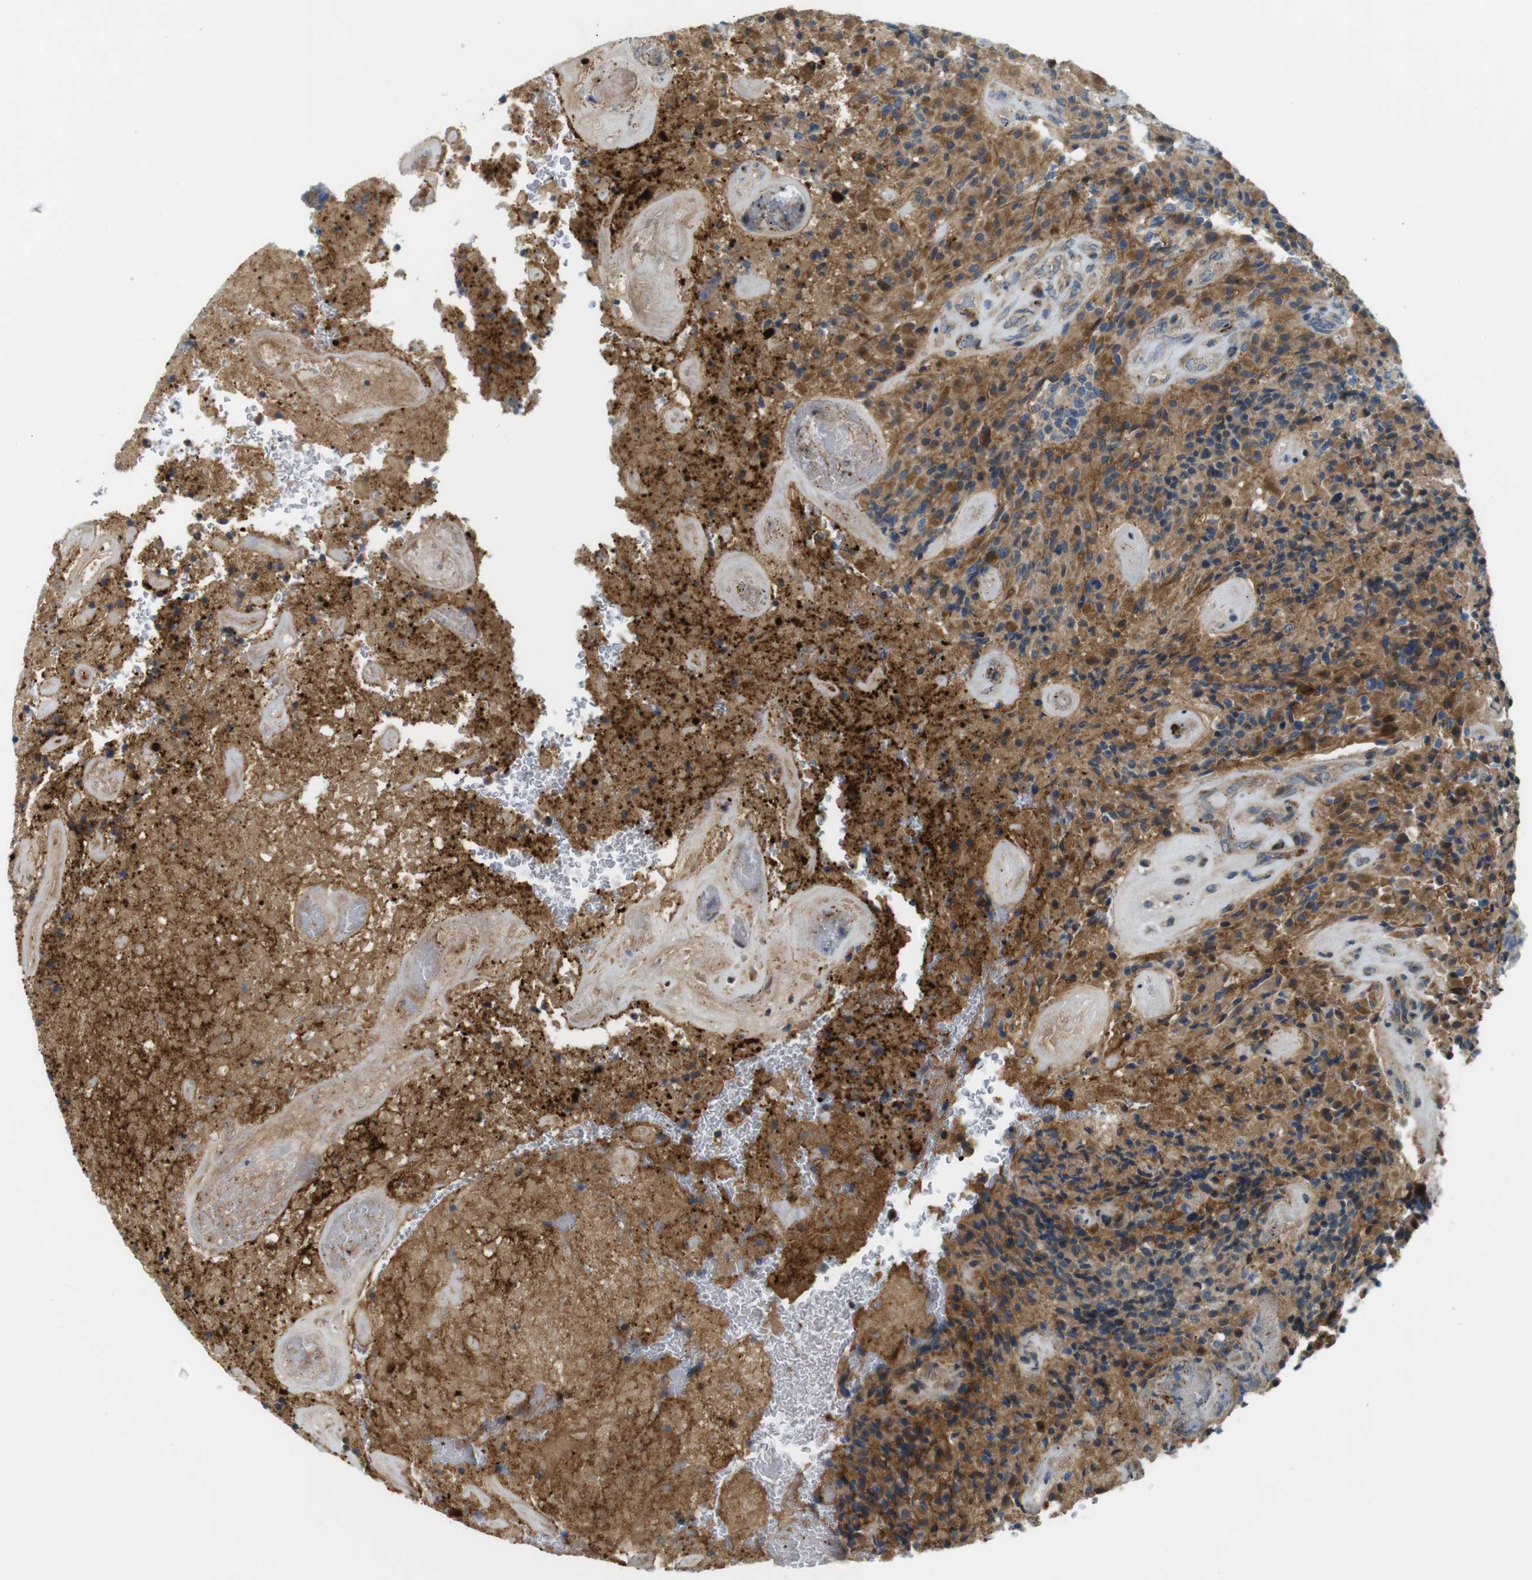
{"staining": {"intensity": "moderate", "quantity": "25%-75%", "location": "cytoplasmic/membranous"}, "tissue": "glioma", "cell_type": "Tumor cells", "image_type": "cancer", "snomed": [{"axis": "morphology", "description": "Glioma, malignant, High grade"}, {"axis": "topography", "description": "Brain"}], "caption": "Glioma stained with a protein marker reveals moderate staining in tumor cells.", "gene": "ZDHHC3", "patient": {"sex": "male", "age": 71}}